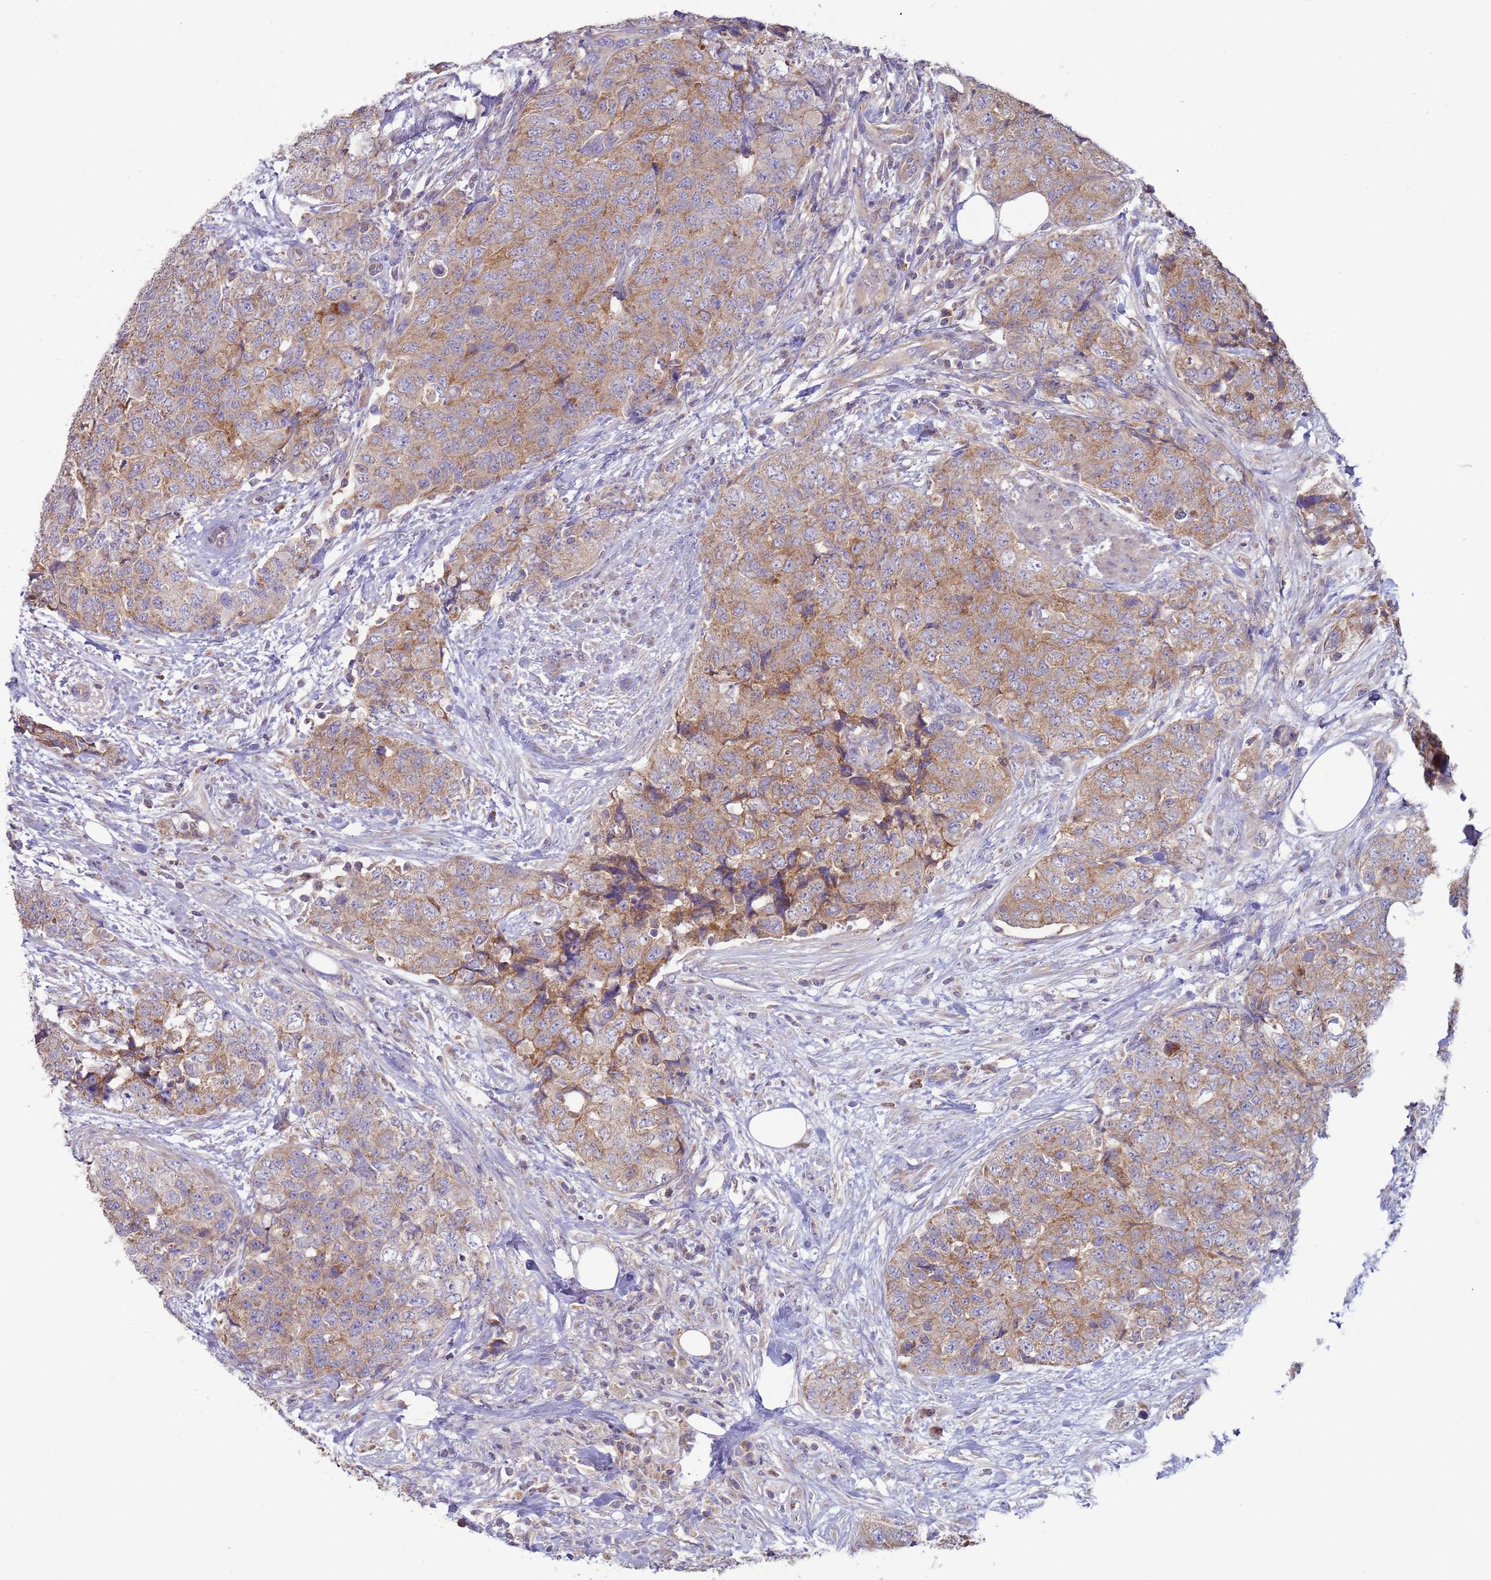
{"staining": {"intensity": "moderate", "quantity": ">75%", "location": "cytoplasmic/membranous"}, "tissue": "urothelial cancer", "cell_type": "Tumor cells", "image_type": "cancer", "snomed": [{"axis": "morphology", "description": "Urothelial carcinoma, High grade"}, {"axis": "topography", "description": "Urinary bladder"}], "caption": "Urothelial carcinoma (high-grade) tissue shows moderate cytoplasmic/membranous expression in about >75% of tumor cells, visualized by immunohistochemistry.", "gene": "UQCRQ", "patient": {"sex": "female", "age": 78}}